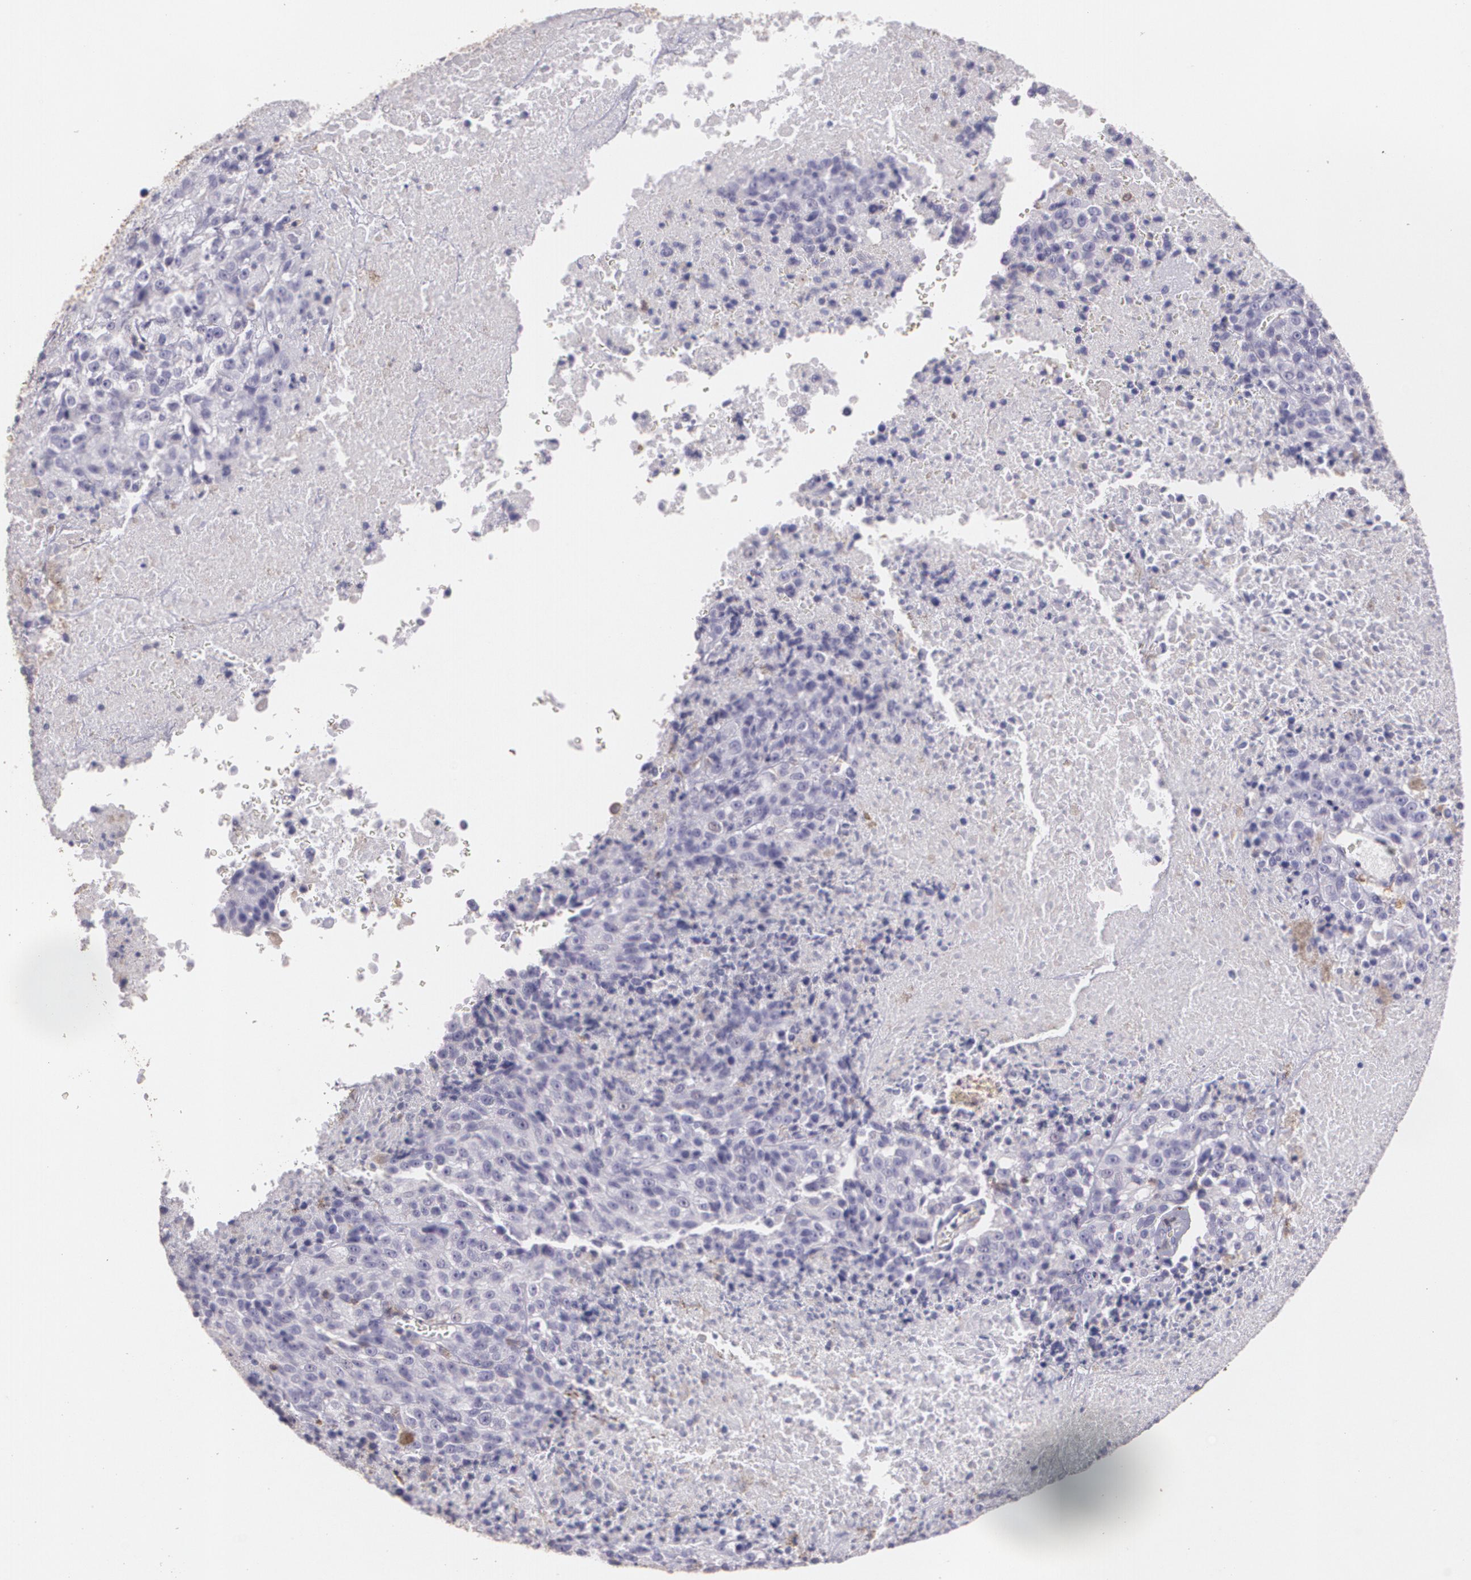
{"staining": {"intensity": "negative", "quantity": "none", "location": "none"}, "tissue": "melanoma", "cell_type": "Tumor cells", "image_type": "cancer", "snomed": [{"axis": "morphology", "description": "Malignant melanoma, Metastatic site"}, {"axis": "topography", "description": "Cerebral cortex"}], "caption": "Malignant melanoma (metastatic site) was stained to show a protein in brown. There is no significant staining in tumor cells.", "gene": "TGFBR1", "patient": {"sex": "female", "age": 52}}